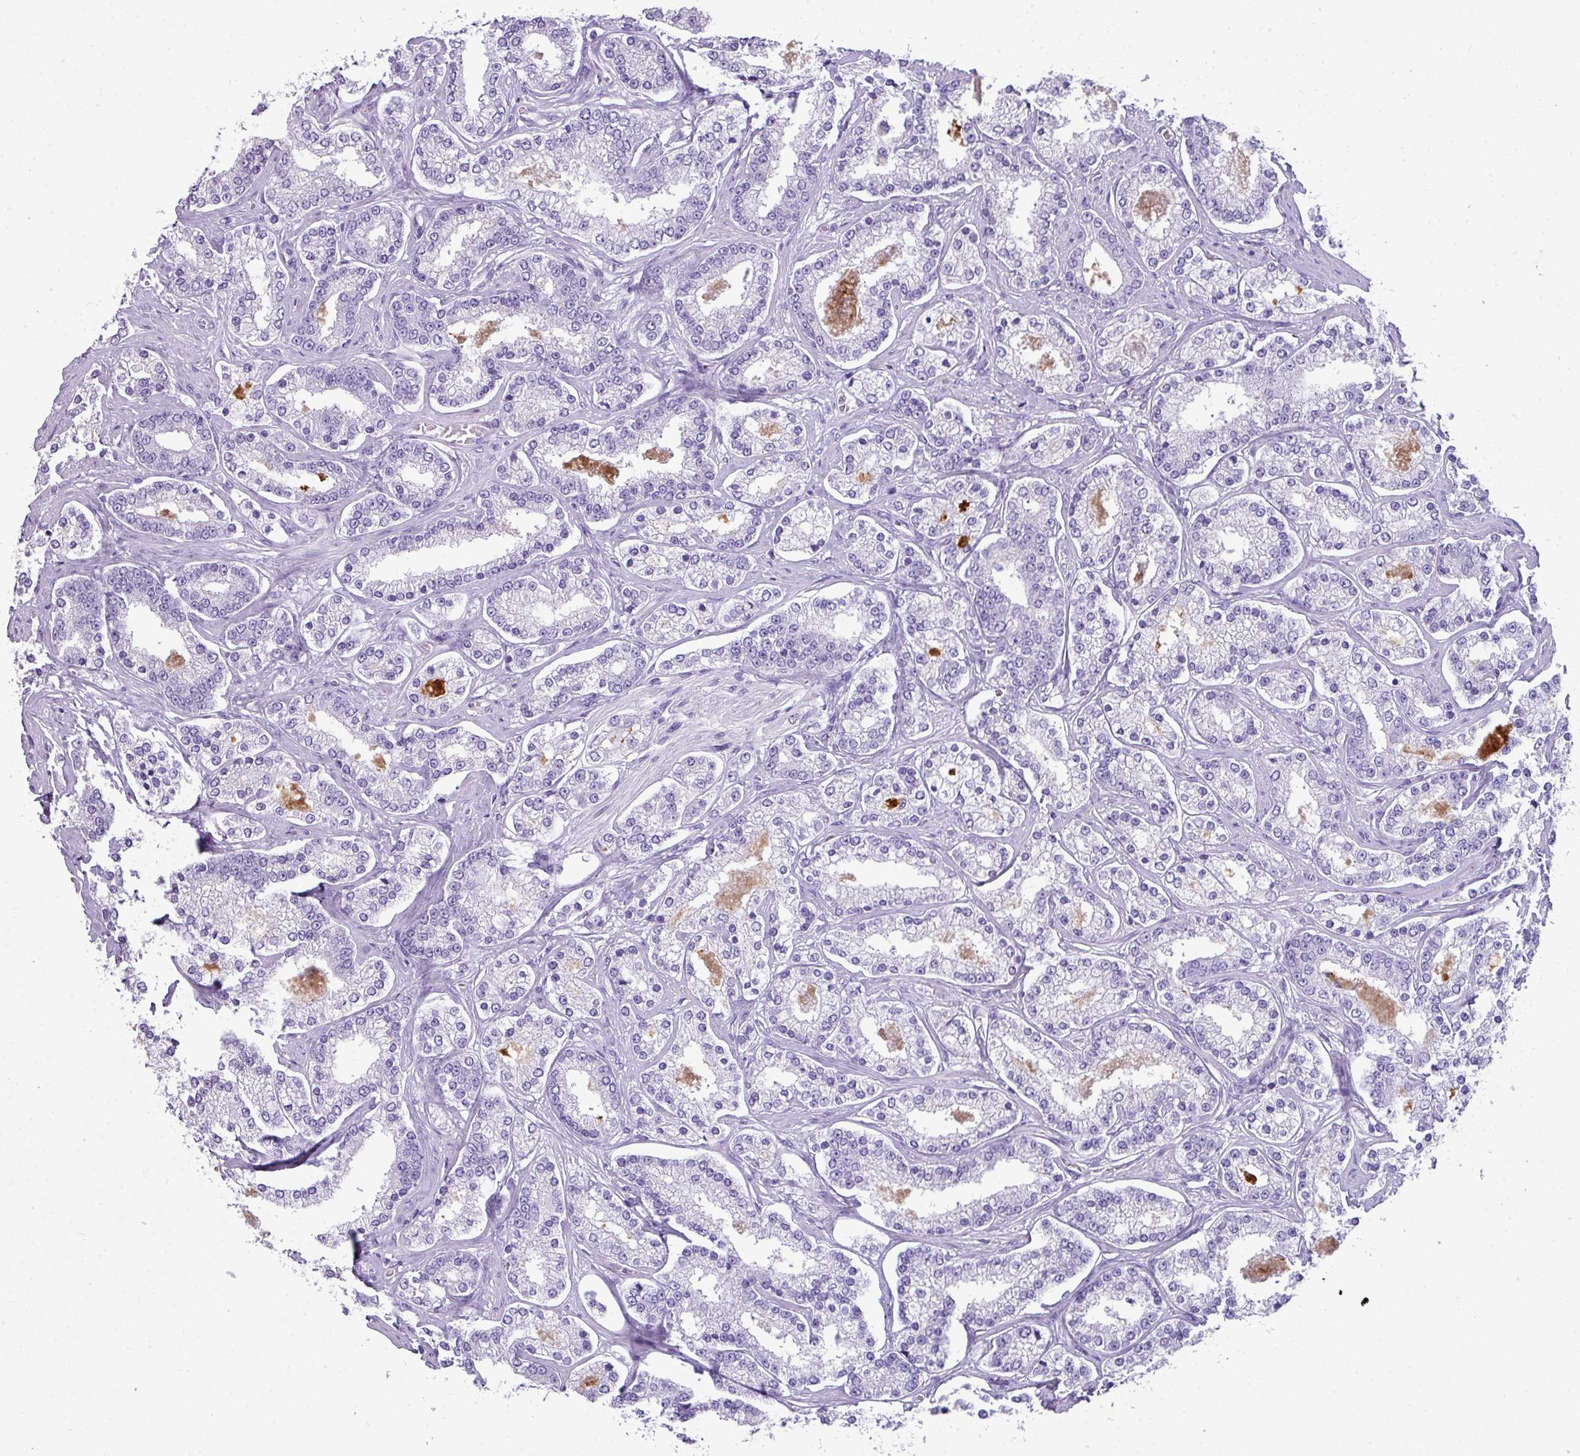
{"staining": {"intensity": "negative", "quantity": "none", "location": "none"}, "tissue": "prostate cancer", "cell_type": "Tumor cells", "image_type": "cancer", "snomed": [{"axis": "morphology", "description": "Normal tissue, NOS"}, {"axis": "morphology", "description": "Adenocarcinoma, High grade"}, {"axis": "topography", "description": "Prostate"}], "caption": "IHC image of high-grade adenocarcinoma (prostate) stained for a protein (brown), which reveals no expression in tumor cells.", "gene": "ZNF568", "patient": {"sex": "male", "age": 83}}